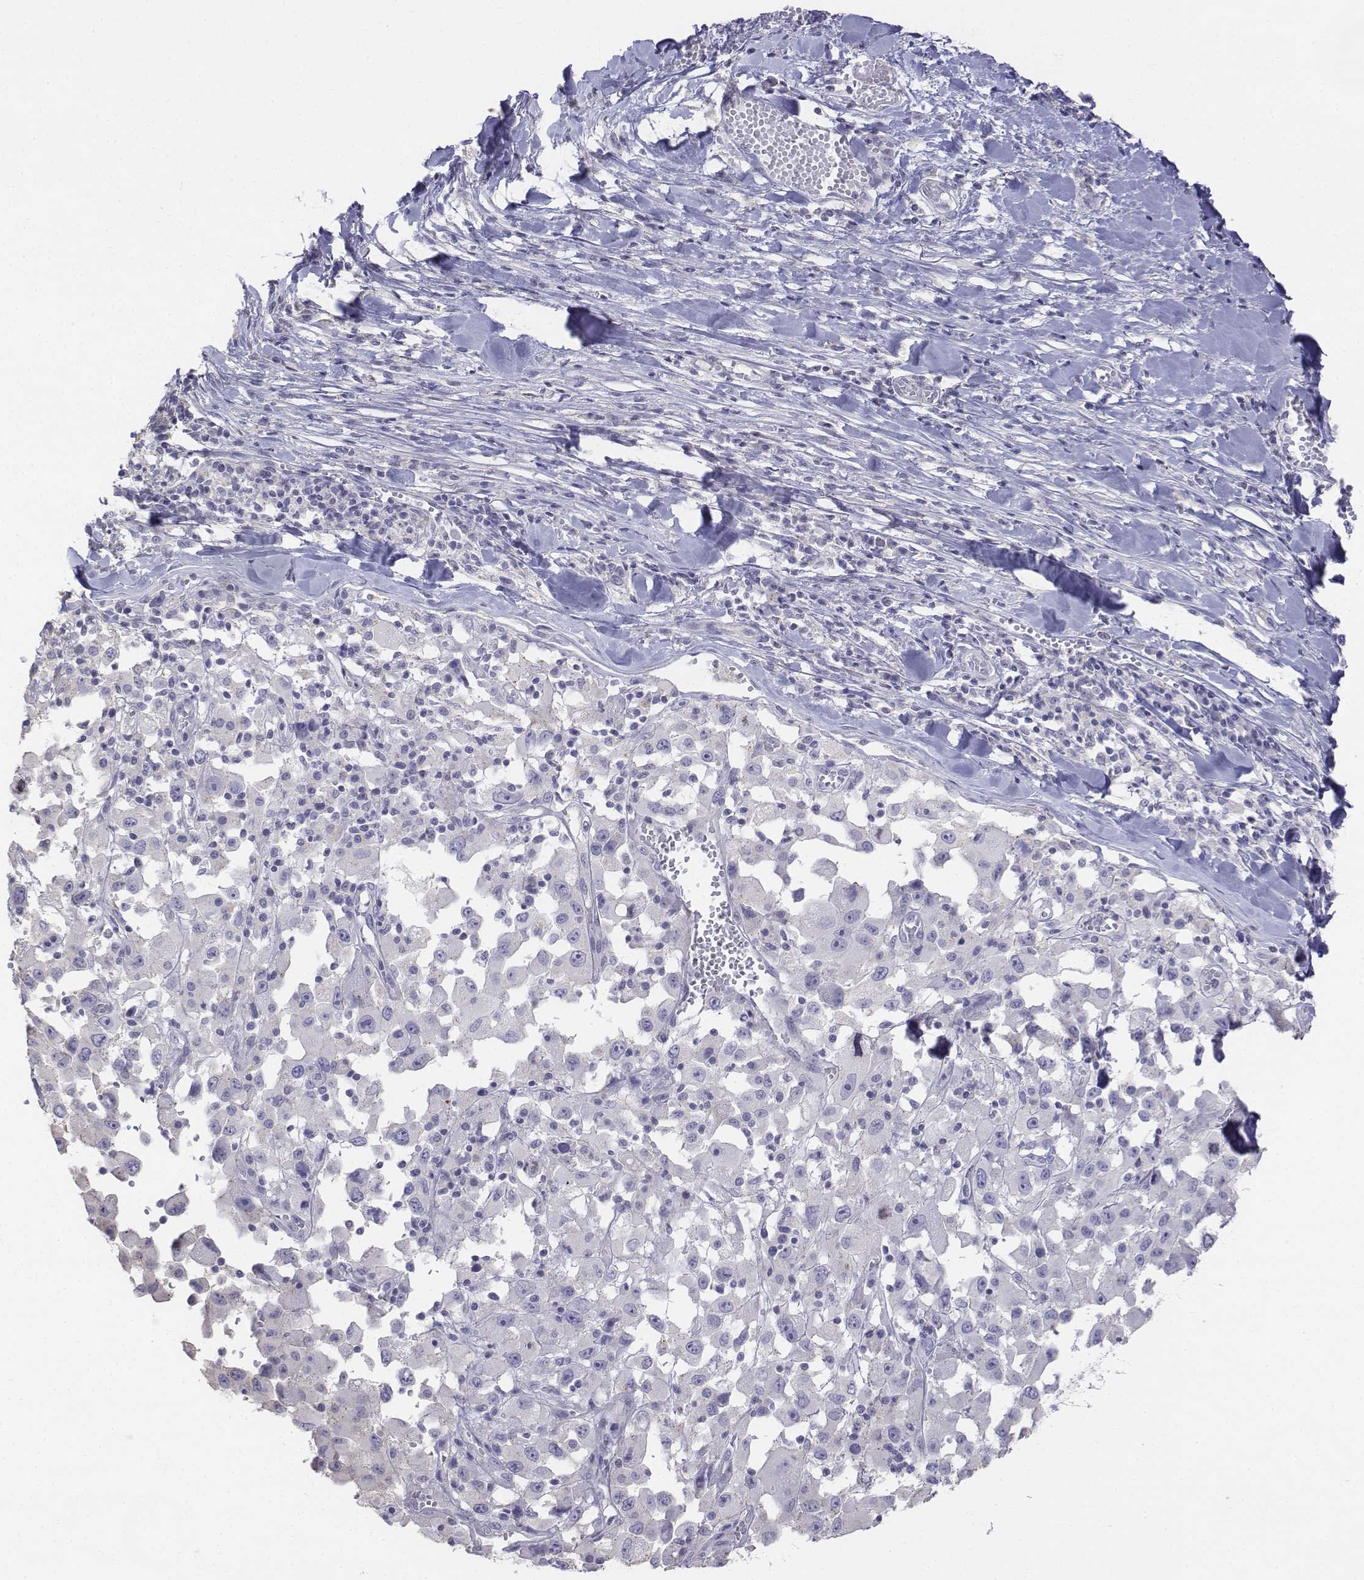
{"staining": {"intensity": "negative", "quantity": "none", "location": "none"}, "tissue": "melanoma", "cell_type": "Tumor cells", "image_type": "cancer", "snomed": [{"axis": "morphology", "description": "Malignant melanoma, Metastatic site"}, {"axis": "topography", "description": "Lymph node"}], "caption": "Human melanoma stained for a protein using immunohistochemistry (IHC) demonstrates no expression in tumor cells.", "gene": "LGSN", "patient": {"sex": "male", "age": 50}}